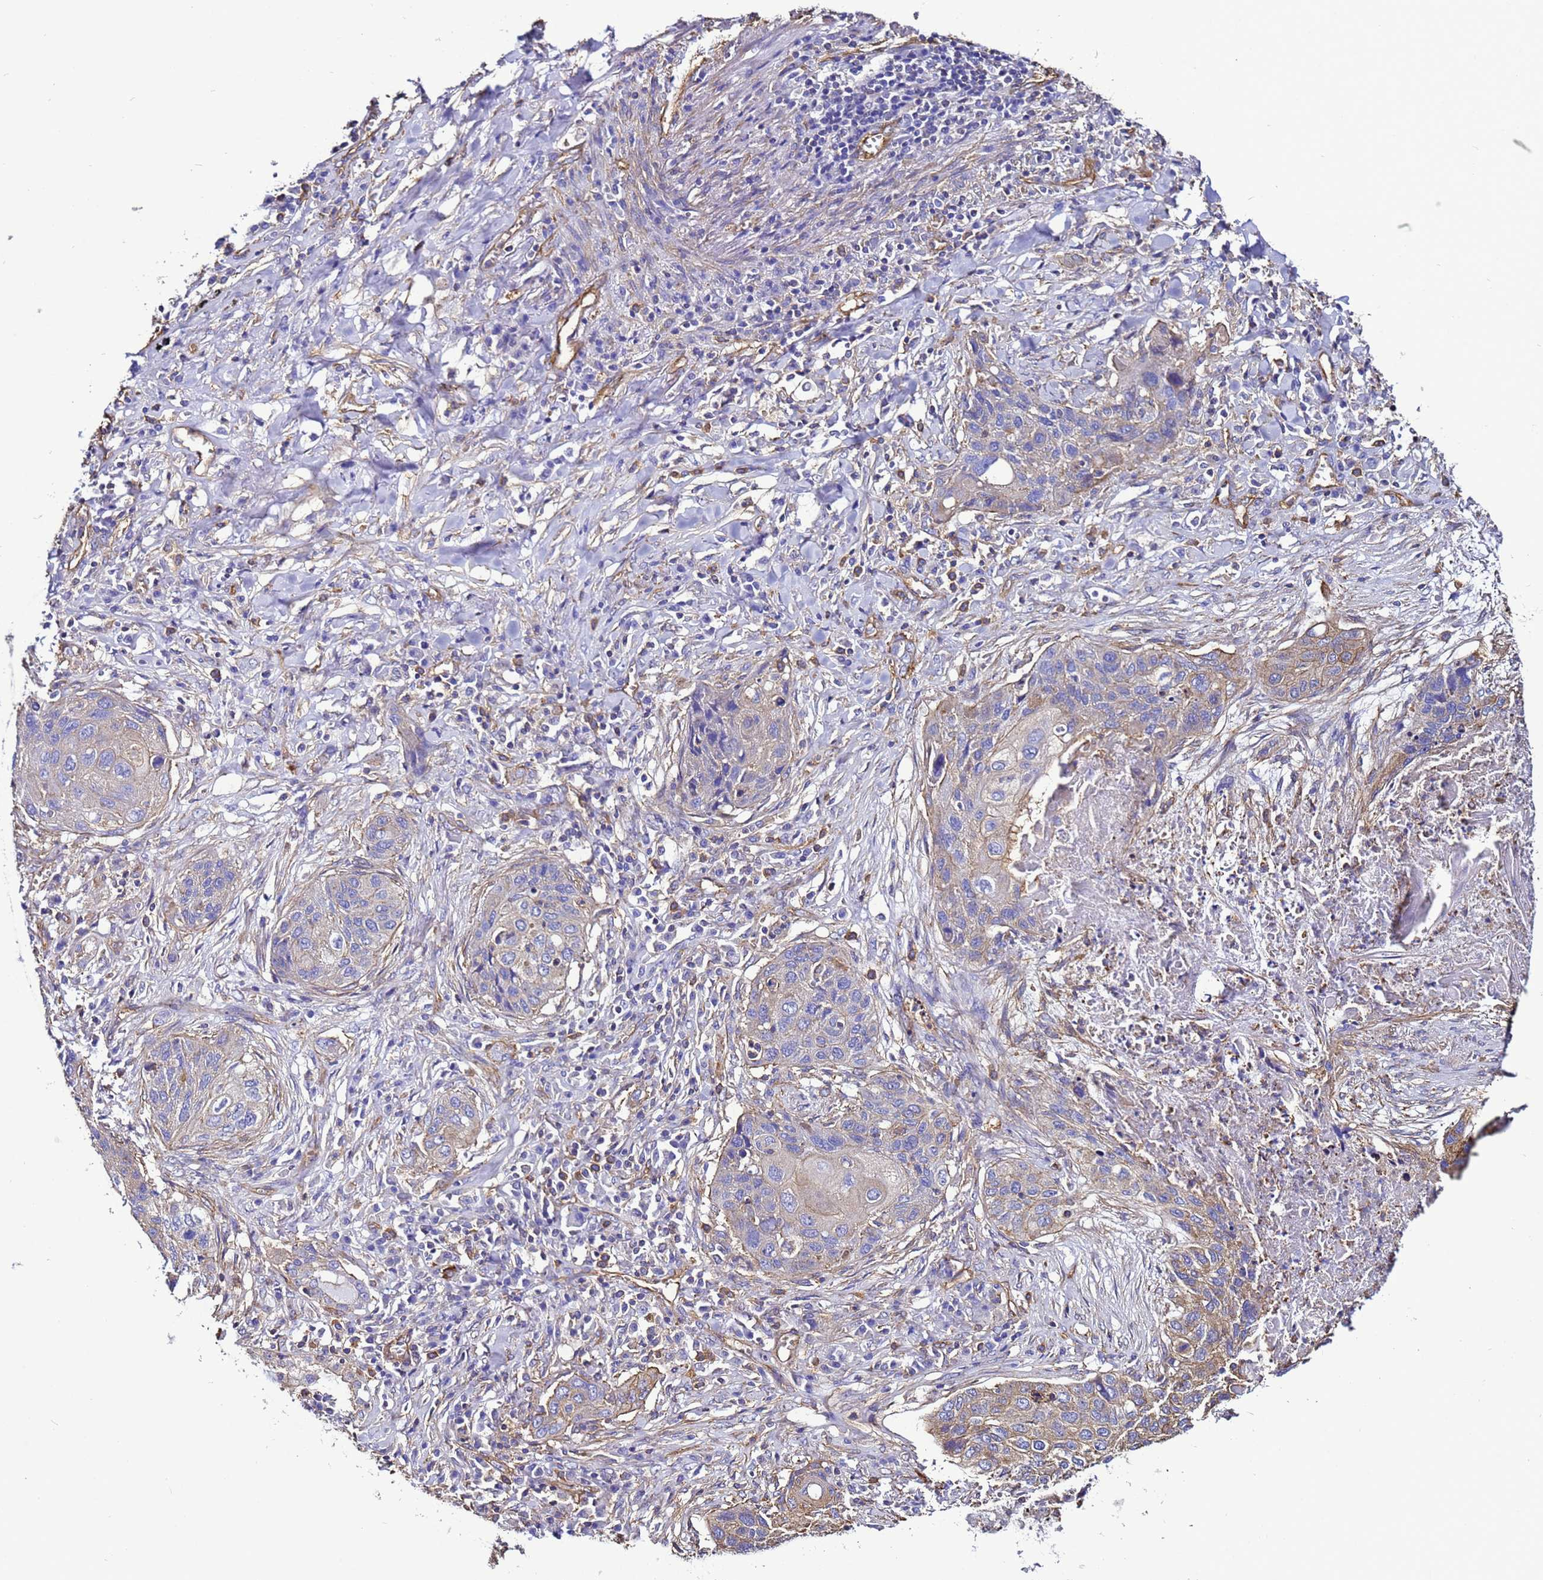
{"staining": {"intensity": "weak", "quantity": "<25%", "location": "cytoplasmic/membranous"}, "tissue": "lung cancer", "cell_type": "Tumor cells", "image_type": "cancer", "snomed": [{"axis": "morphology", "description": "Squamous cell carcinoma, NOS"}, {"axis": "topography", "description": "Lung"}], "caption": "This is a histopathology image of immunohistochemistry (IHC) staining of lung cancer, which shows no positivity in tumor cells.", "gene": "MYL12A", "patient": {"sex": "female", "age": 63}}